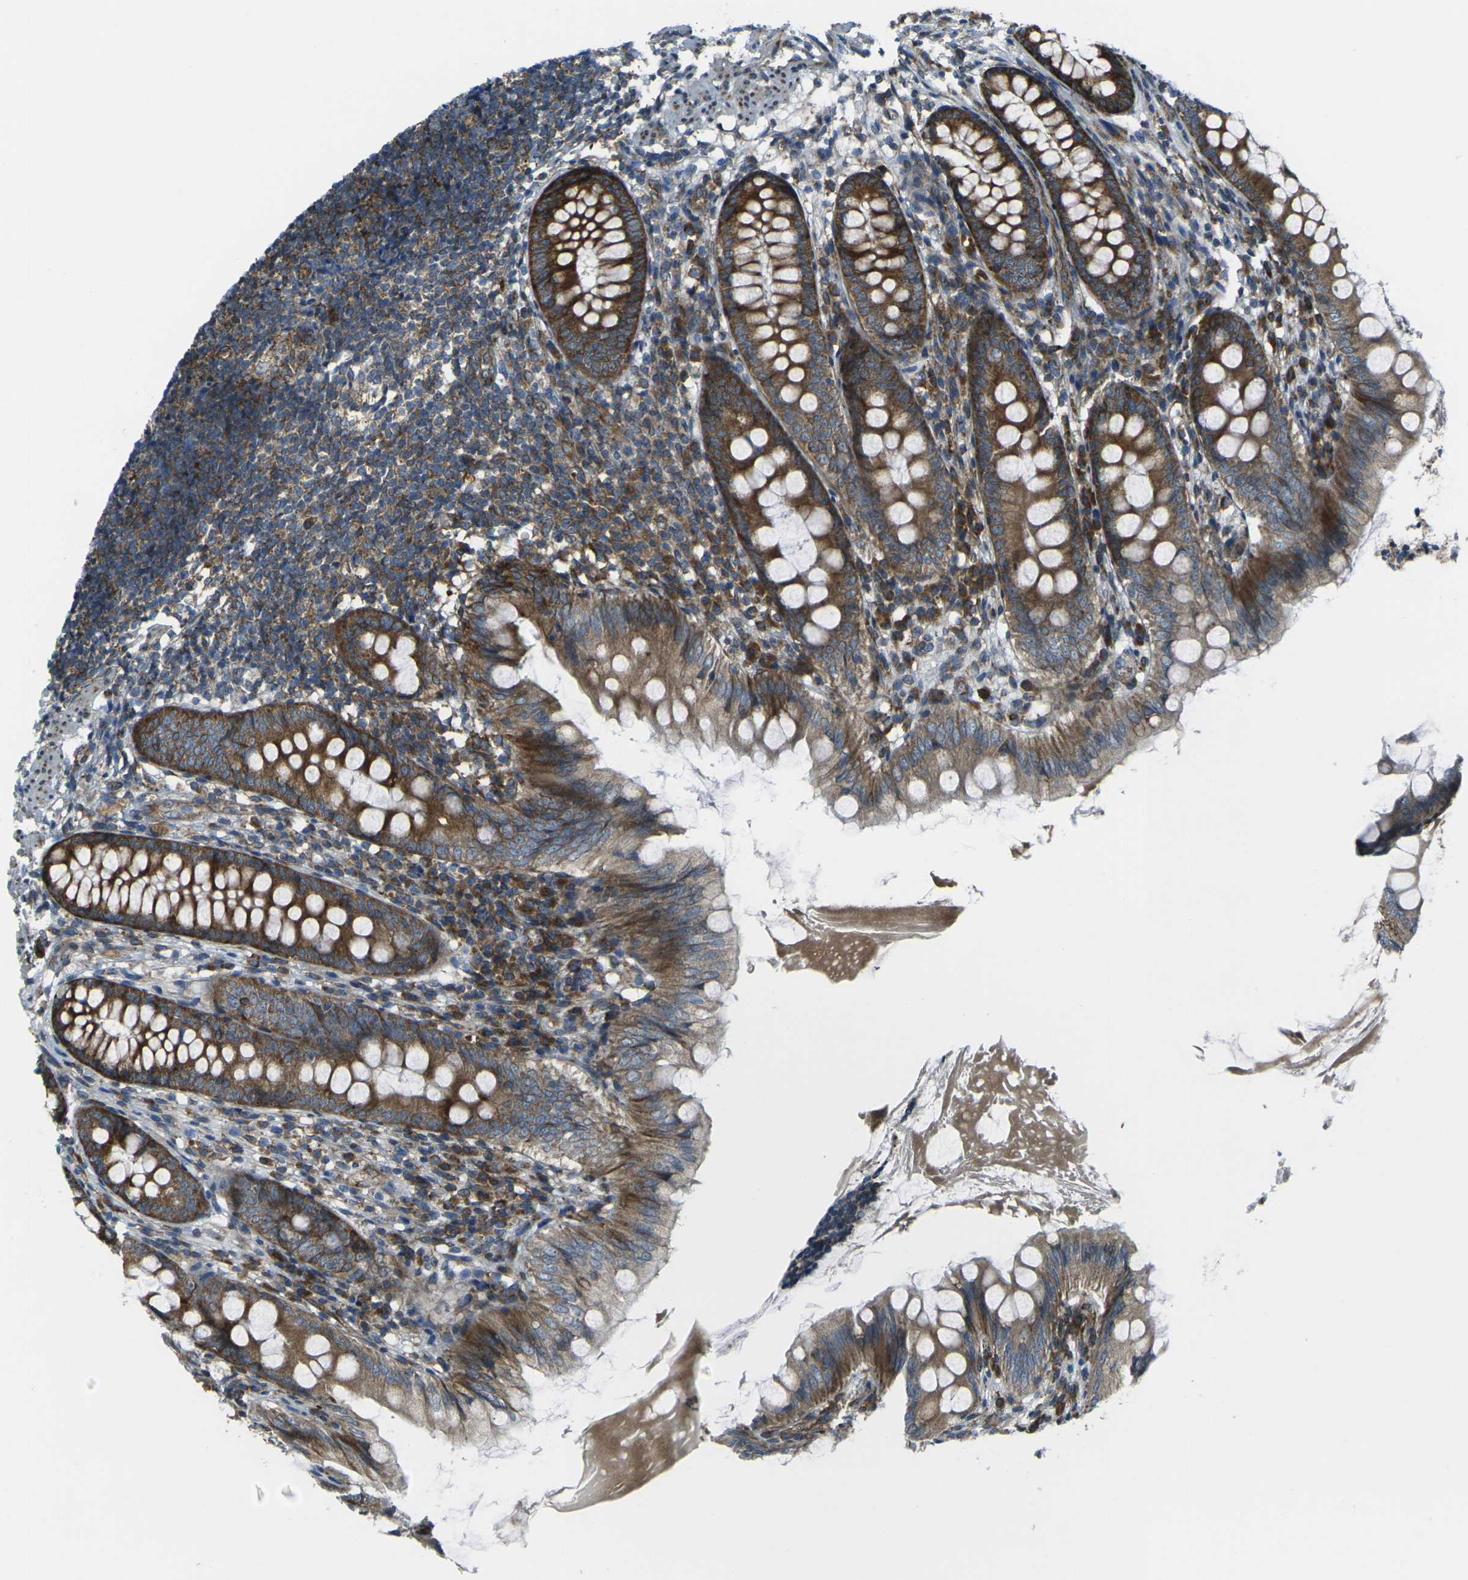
{"staining": {"intensity": "strong", "quantity": ">75%", "location": "cytoplasmic/membranous"}, "tissue": "appendix", "cell_type": "Glandular cells", "image_type": "normal", "snomed": [{"axis": "morphology", "description": "Normal tissue, NOS"}, {"axis": "topography", "description": "Appendix"}], "caption": "Immunohistochemical staining of normal appendix demonstrates strong cytoplasmic/membranous protein expression in about >75% of glandular cells. (Stains: DAB in brown, nuclei in blue, Microscopy: brightfield microscopy at high magnification).", "gene": "CELSR2", "patient": {"sex": "female", "age": 77}}